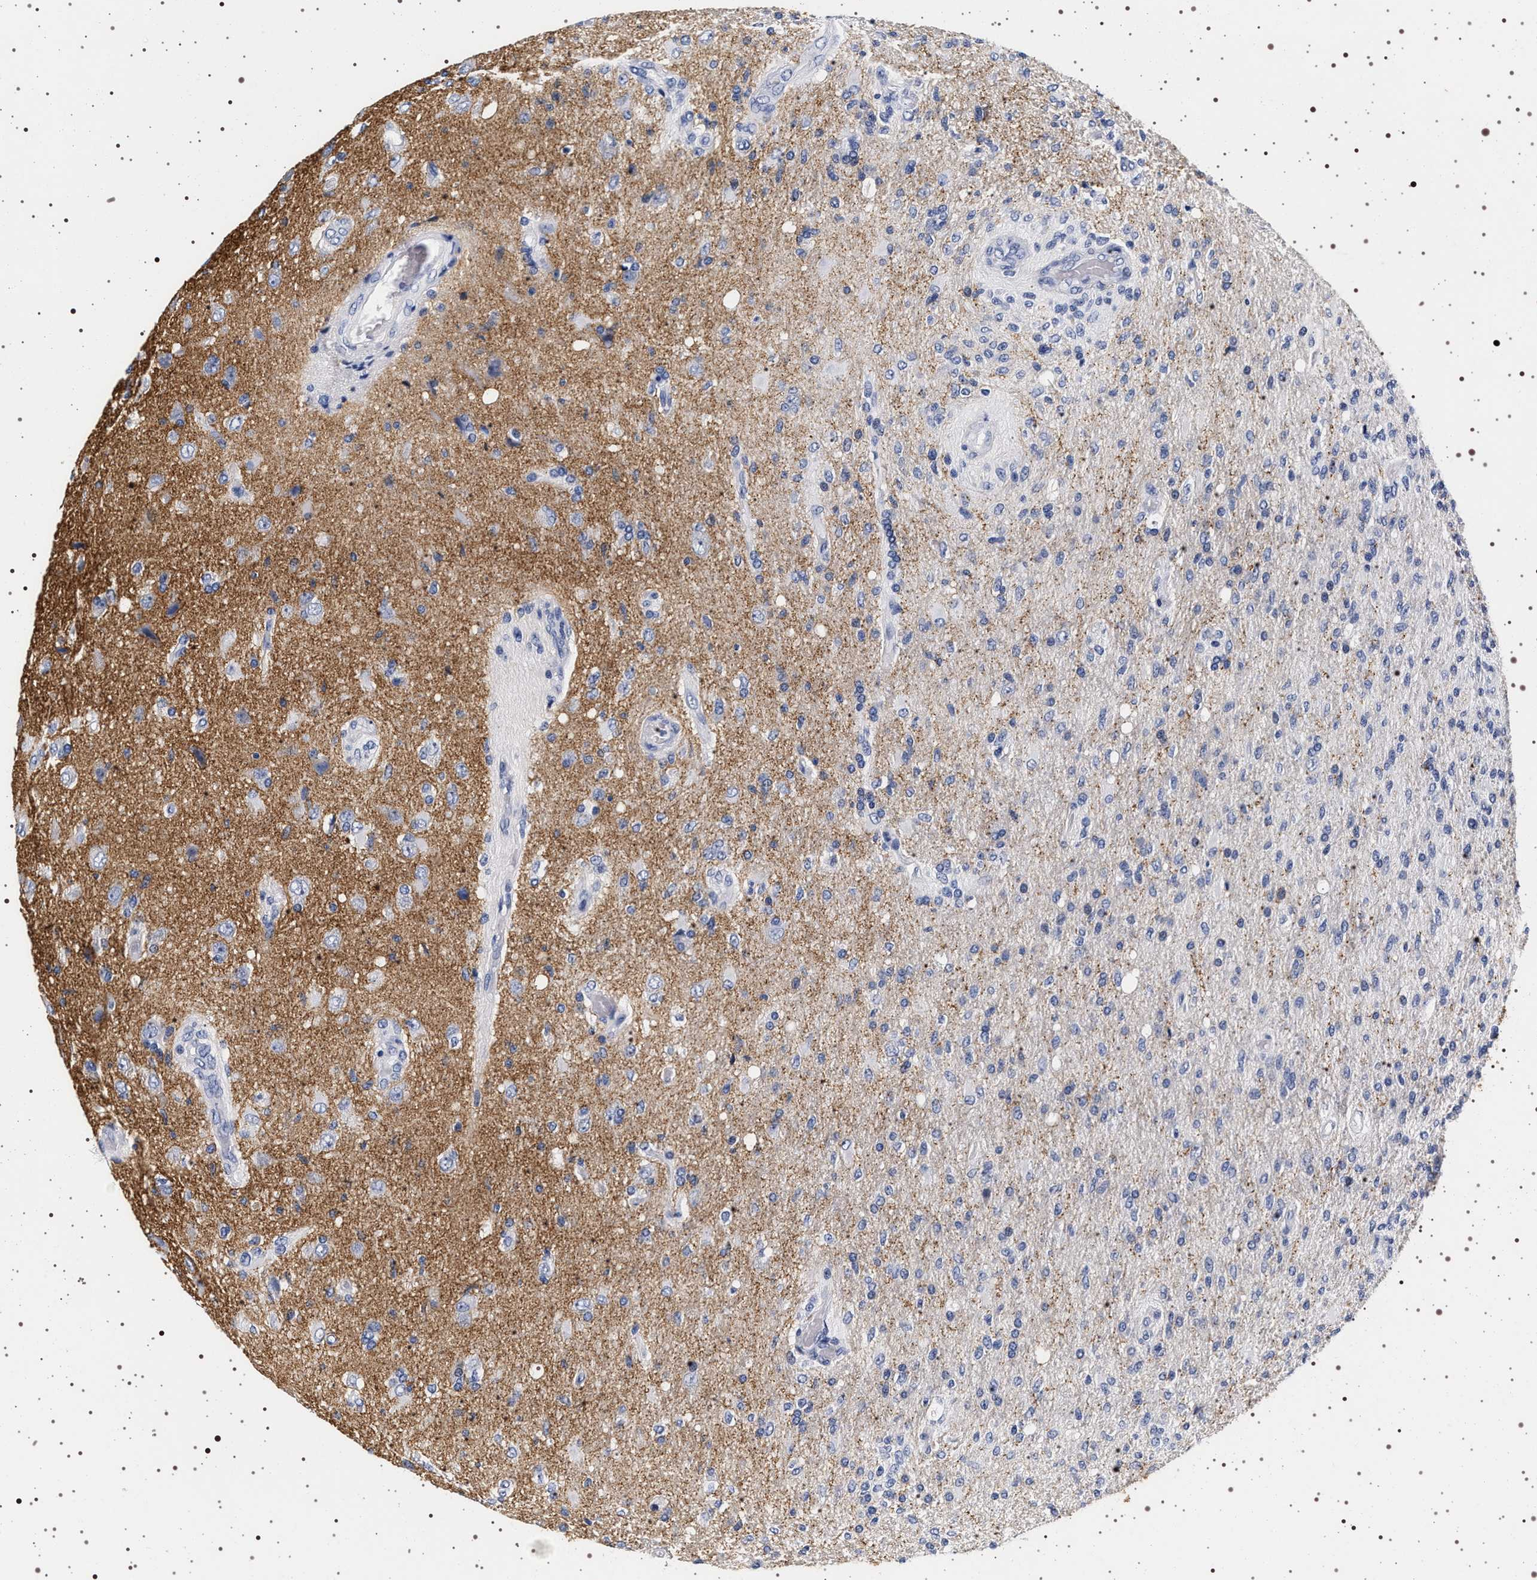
{"staining": {"intensity": "negative", "quantity": "none", "location": "none"}, "tissue": "glioma", "cell_type": "Tumor cells", "image_type": "cancer", "snomed": [{"axis": "morphology", "description": "Normal tissue, NOS"}, {"axis": "morphology", "description": "Glioma, malignant, High grade"}, {"axis": "topography", "description": "Cerebral cortex"}], "caption": "DAB (3,3'-diaminobenzidine) immunohistochemical staining of malignant glioma (high-grade) reveals no significant expression in tumor cells.", "gene": "SYN1", "patient": {"sex": "male", "age": 77}}